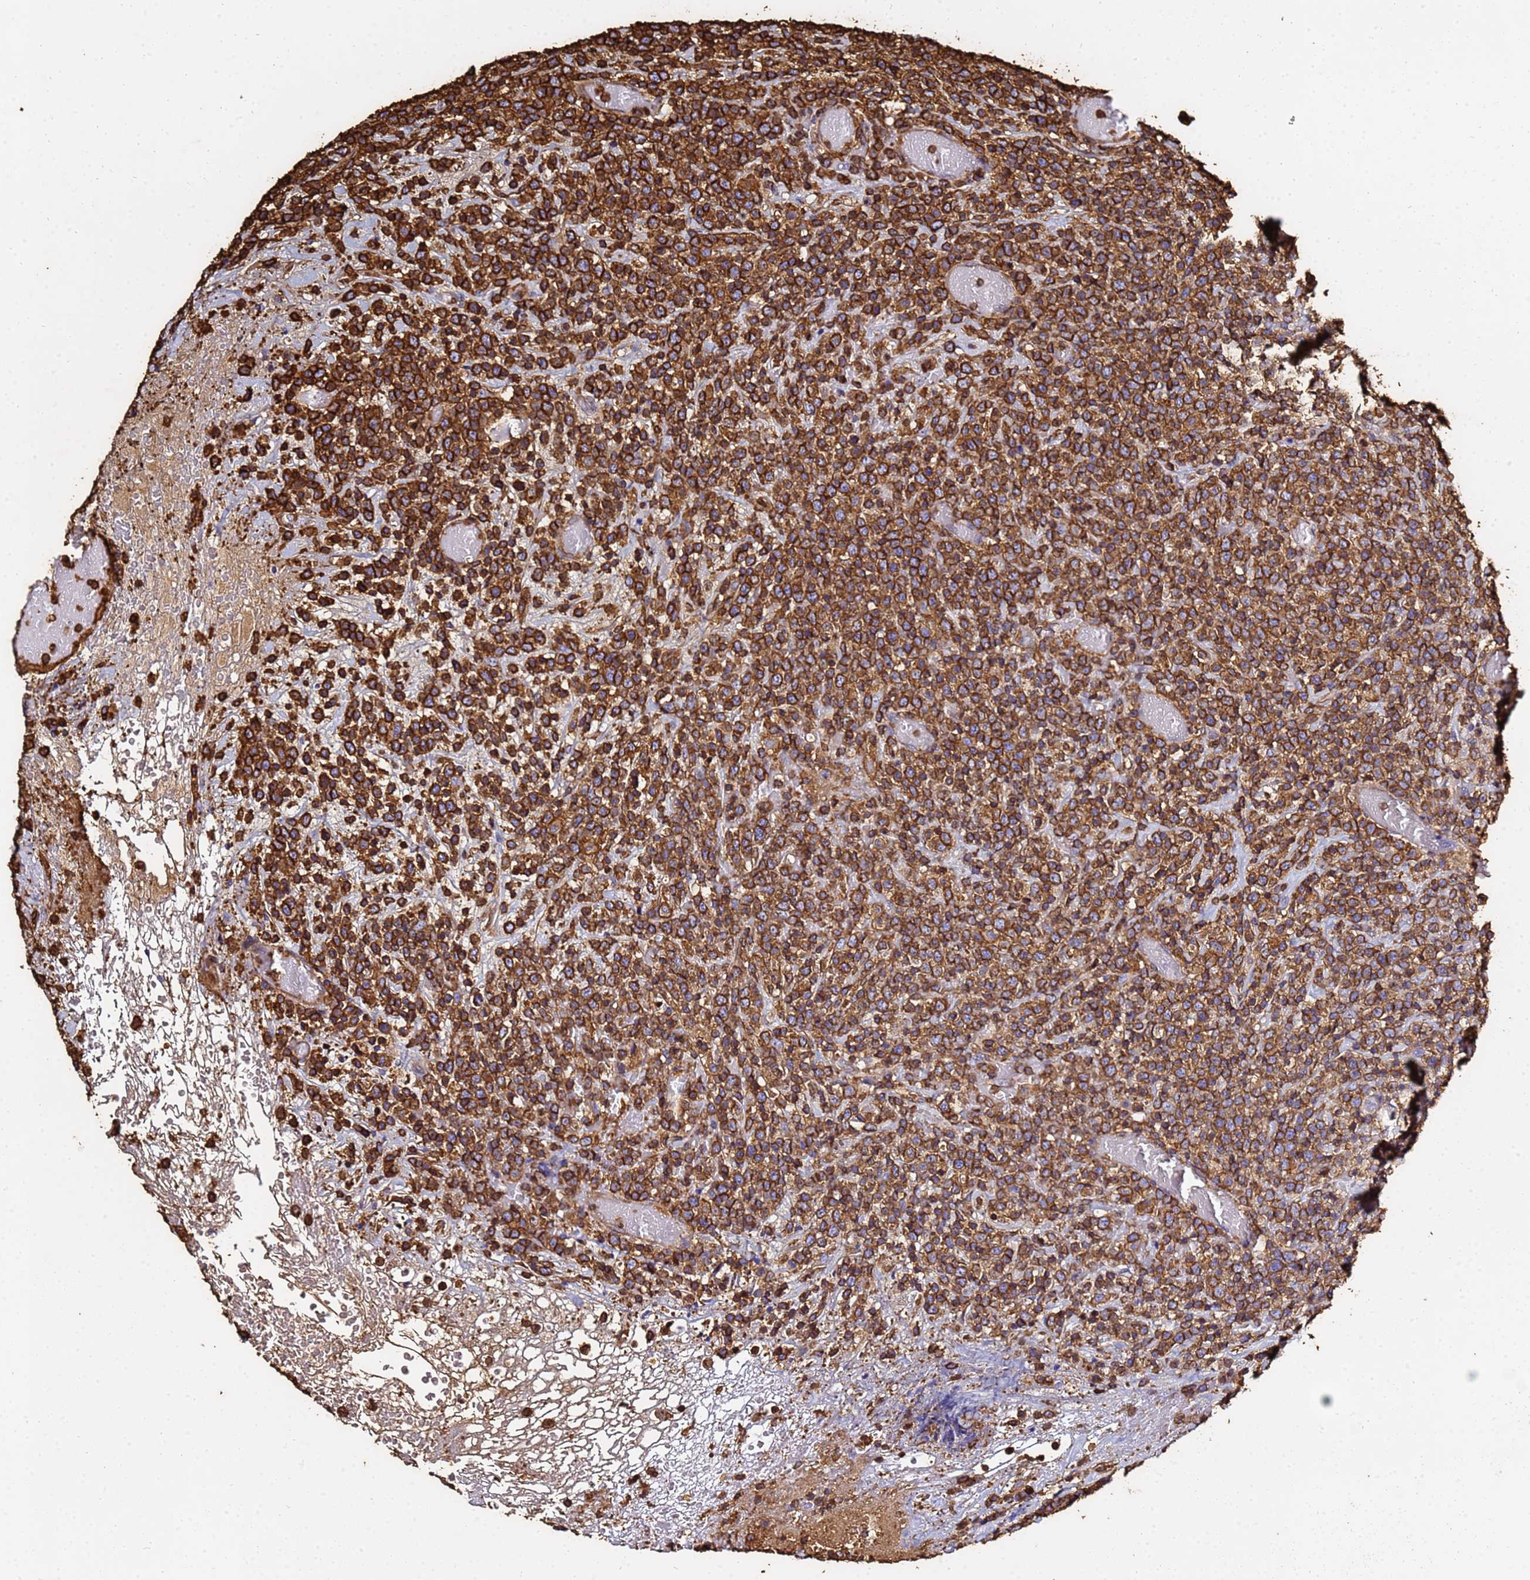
{"staining": {"intensity": "strong", "quantity": ">75%", "location": "cytoplasmic/membranous"}, "tissue": "lymphoma", "cell_type": "Tumor cells", "image_type": "cancer", "snomed": [{"axis": "morphology", "description": "Malignant lymphoma, non-Hodgkin's type, High grade"}, {"axis": "topography", "description": "Colon"}], "caption": "This histopathology image reveals IHC staining of human lymphoma, with high strong cytoplasmic/membranous positivity in approximately >75% of tumor cells.", "gene": "ACTB", "patient": {"sex": "female", "age": 53}}